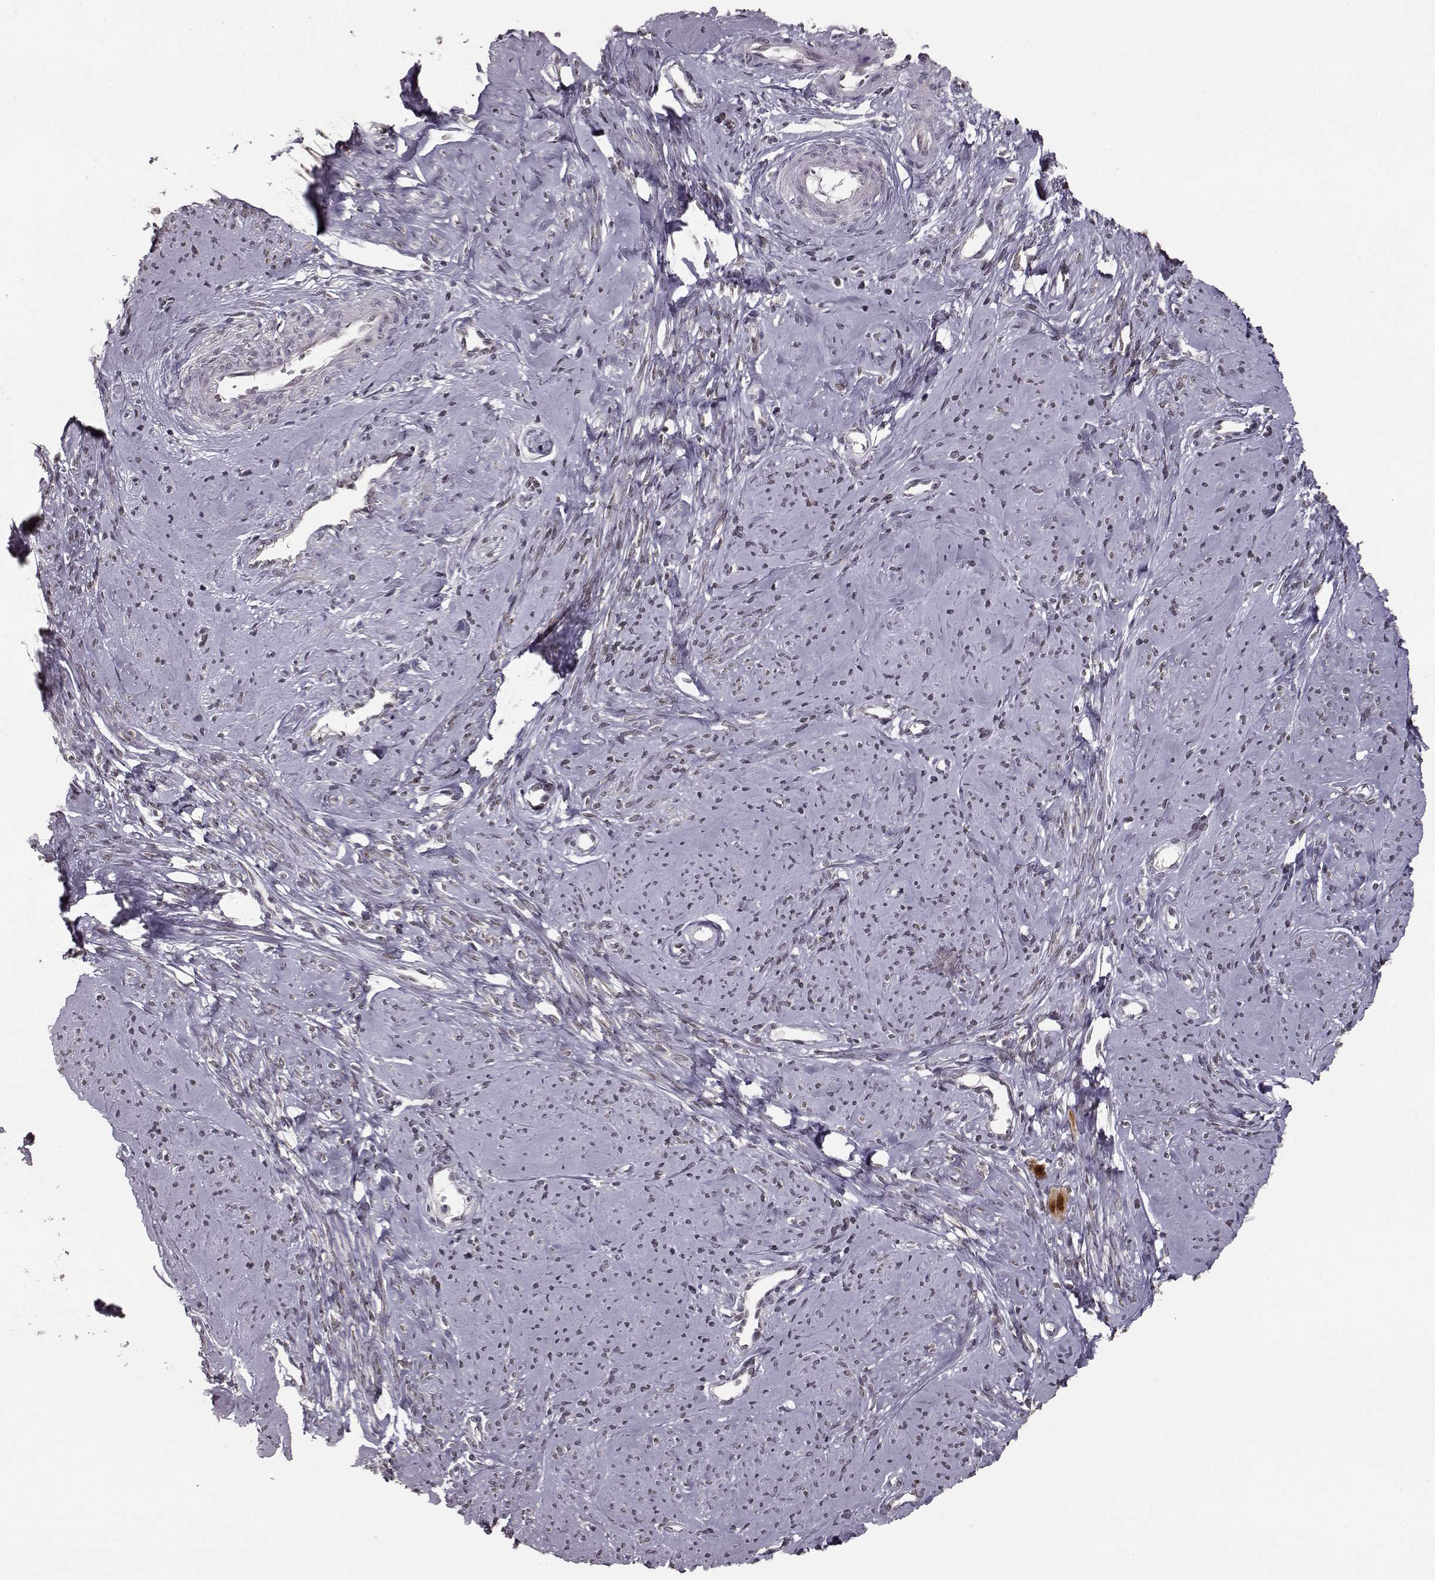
{"staining": {"intensity": "moderate", "quantity": "25%-75%", "location": "cytoplasmic/membranous"}, "tissue": "smooth muscle", "cell_type": "Smooth muscle cells", "image_type": "normal", "snomed": [{"axis": "morphology", "description": "Normal tissue, NOS"}, {"axis": "topography", "description": "Smooth muscle"}], "caption": "A high-resolution image shows immunohistochemistry staining of unremarkable smooth muscle, which shows moderate cytoplasmic/membranous expression in approximately 25%-75% of smooth muscle cells.", "gene": "NUP37", "patient": {"sex": "female", "age": 48}}